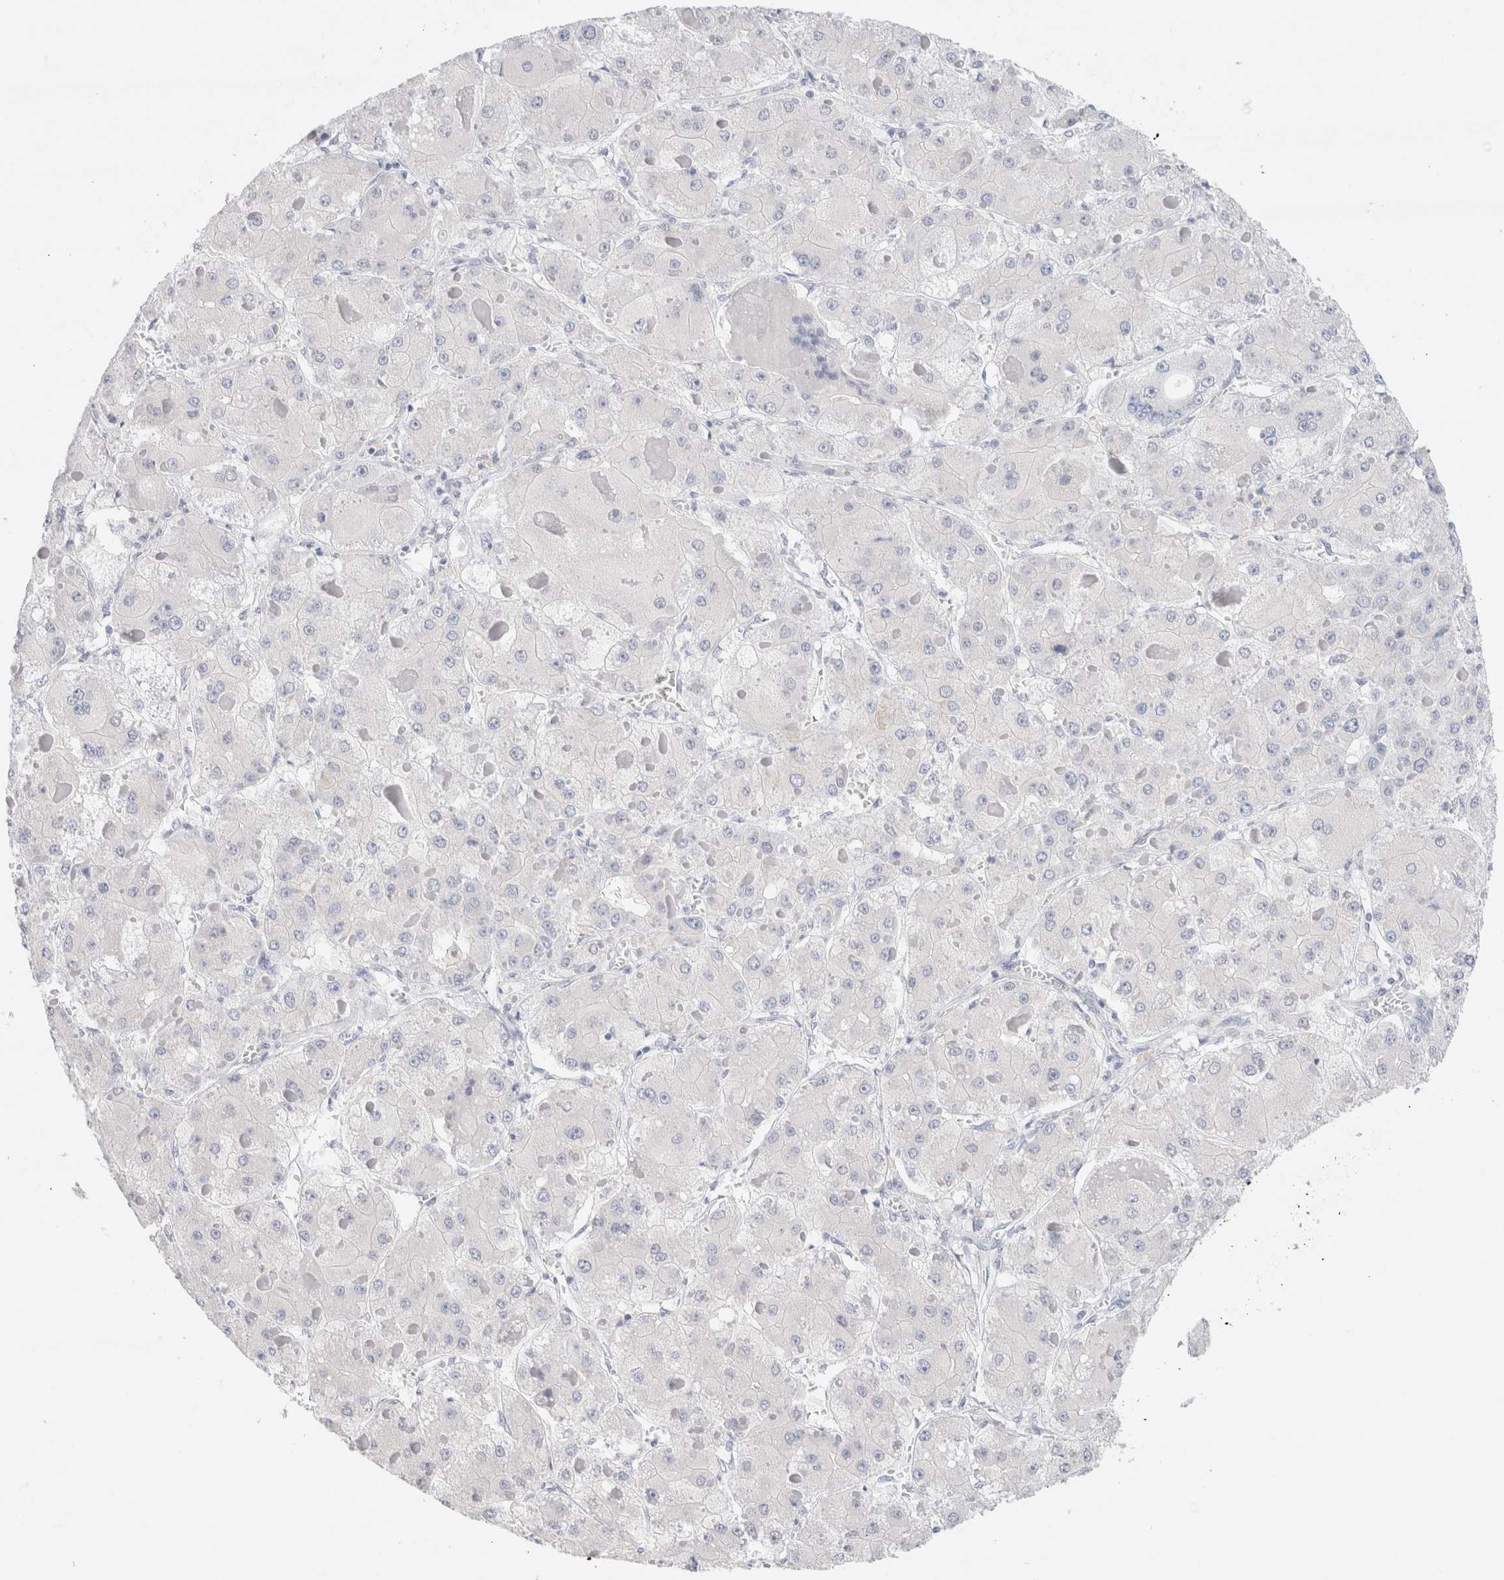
{"staining": {"intensity": "negative", "quantity": "none", "location": "none"}, "tissue": "liver cancer", "cell_type": "Tumor cells", "image_type": "cancer", "snomed": [{"axis": "morphology", "description": "Carcinoma, Hepatocellular, NOS"}, {"axis": "topography", "description": "Liver"}], "caption": "Immunohistochemical staining of hepatocellular carcinoma (liver) exhibits no significant staining in tumor cells.", "gene": "GADD45G", "patient": {"sex": "female", "age": 73}}